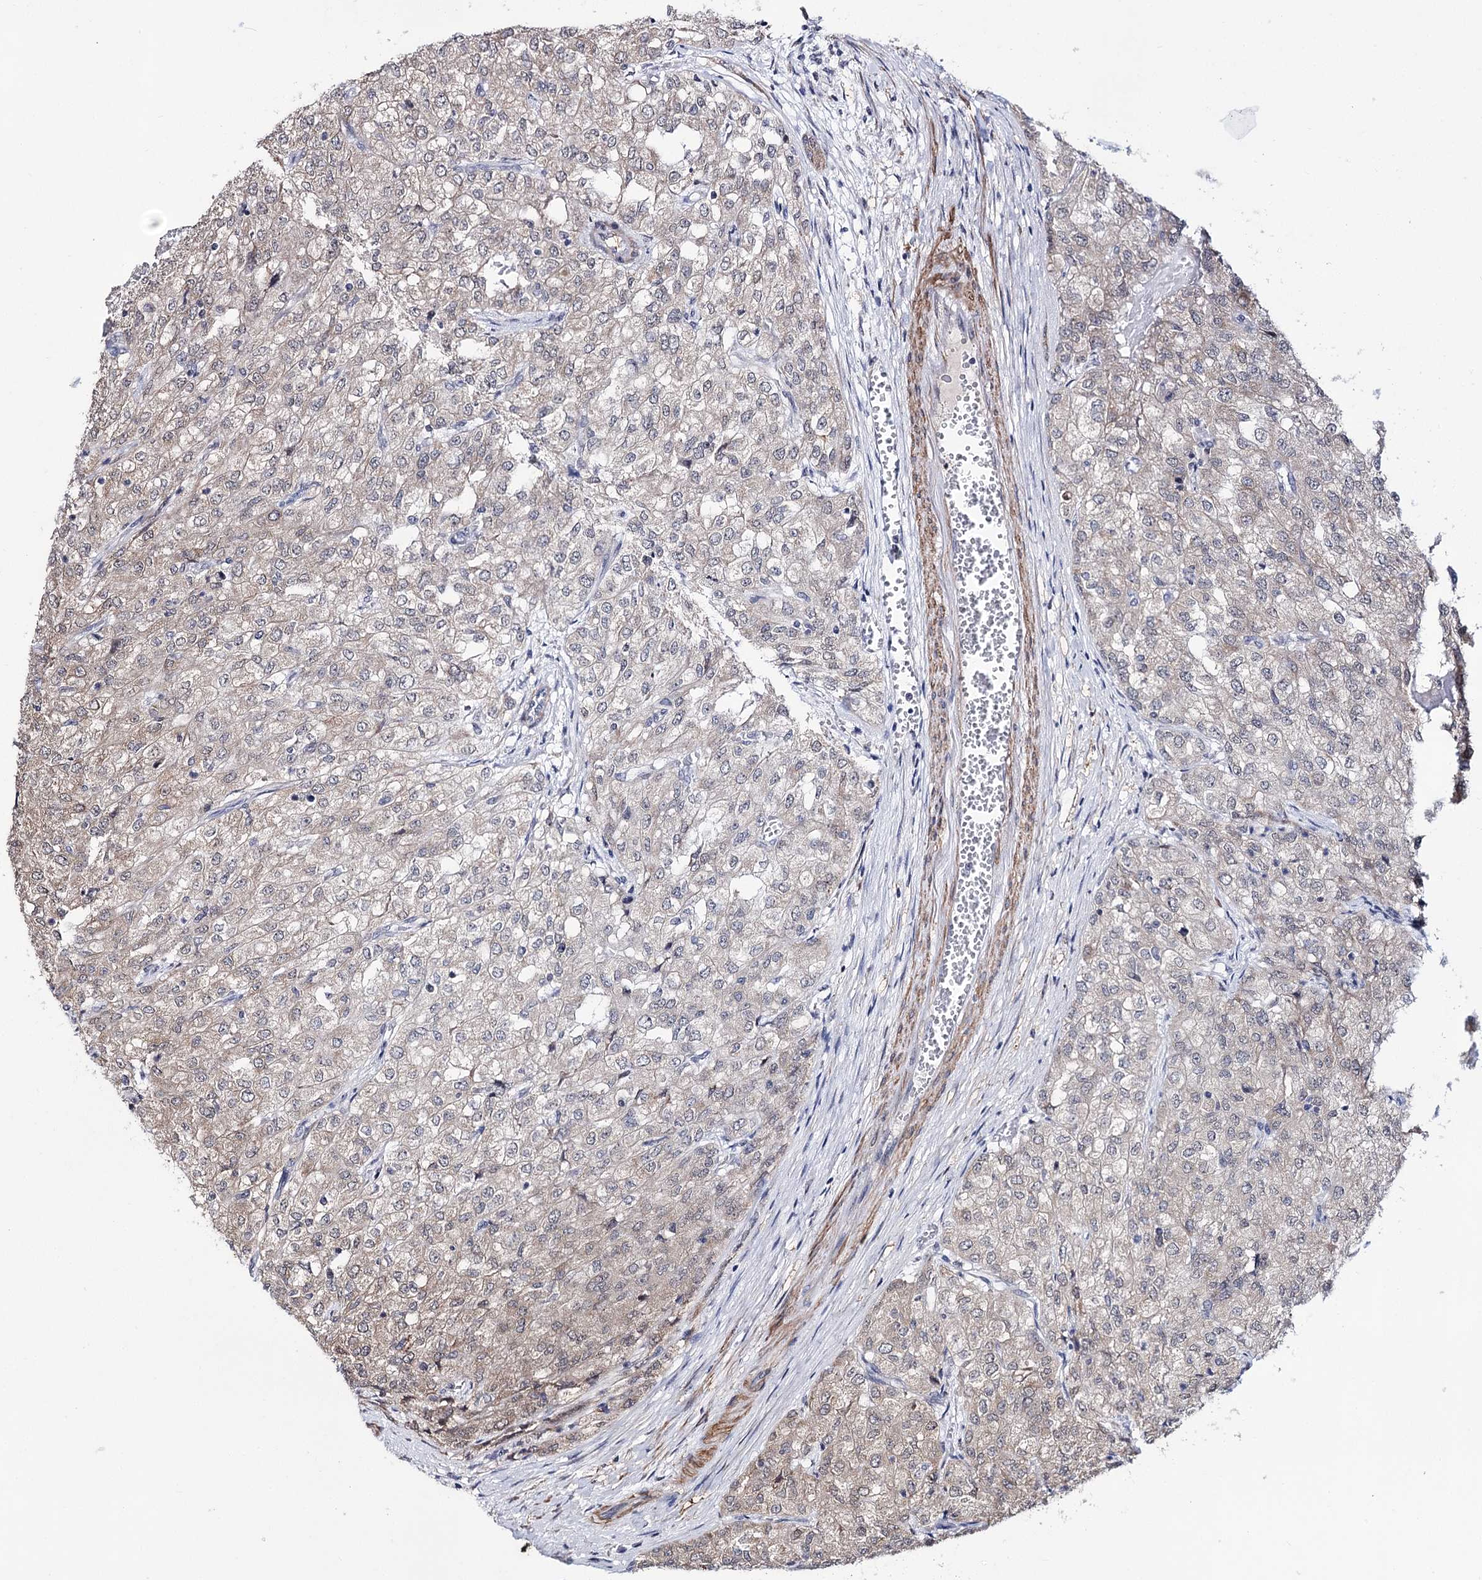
{"staining": {"intensity": "weak", "quantity": ">75%", "location": "cytoplasmic/membranous"}, "tissue": "renal cancer", "cell_type": "Tumor cells", "image_type": "cancer", "snomed": [{"axis": "morphology", "description": "Adenocarcinoma, NOS"}, {"axis": "topography", "description": "Kidney"}], "caption": "Immunohistochemistry of renal cancer (adenocarcinoma) displays low levels of weak cytoplasmic/membranous positivity in approximately >75% of tumor cells. Using DAB (3,3'-diaminobenzidine) (brown) and hematoxylin (blue) stains, captured at high magnification using brightfield microscopy.", "gene": "PPRC1", "patient": {"sex": "female", "age": 54}}